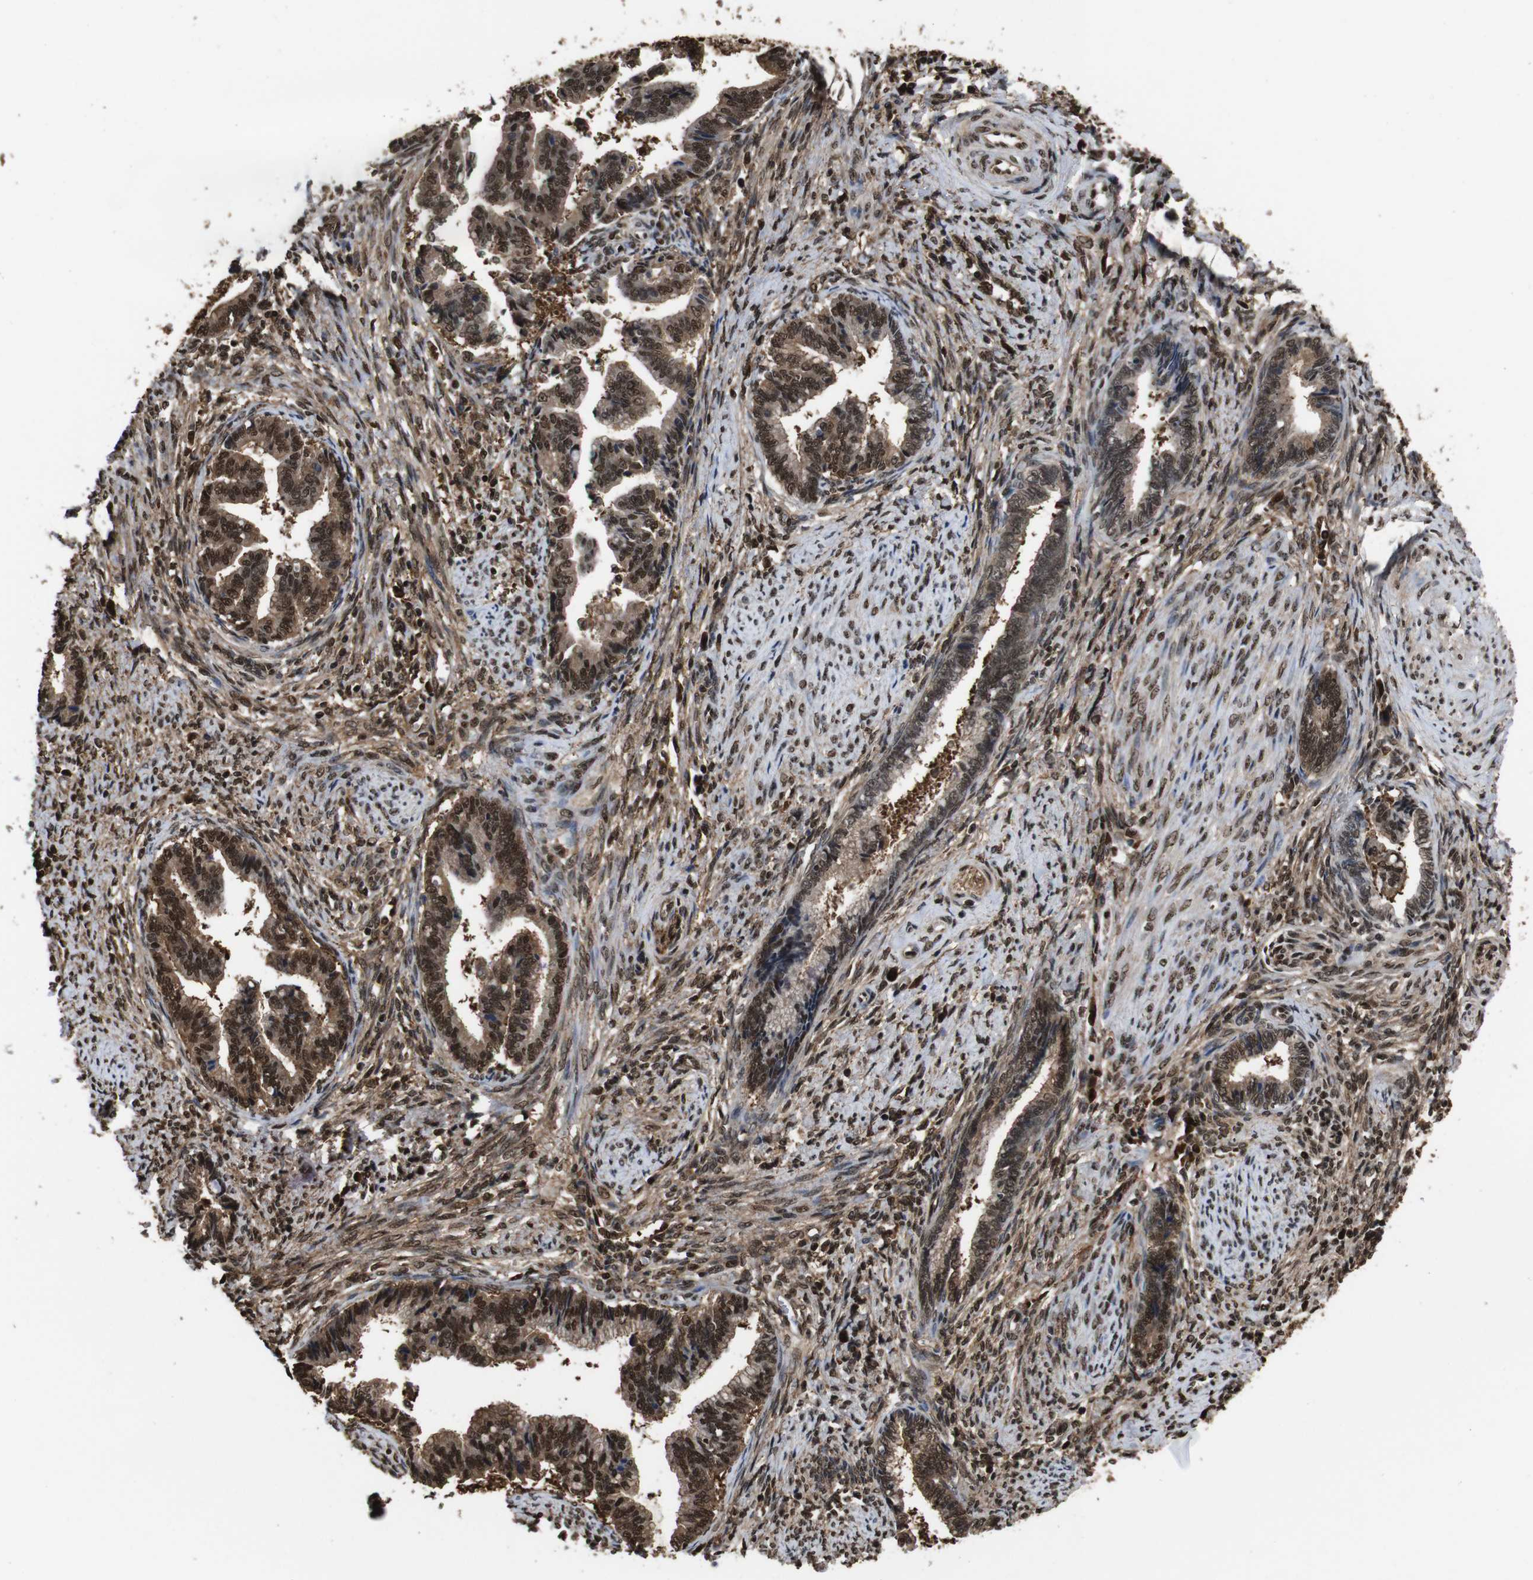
{"staining": {"intensity": "moderate", "quantity": ">75%", "location": "cytoplasmic/membranous,nuclear"}, "tissue": "cervical cancer", "cell_type": "Tumor cells", "image_type": "cancer", "snomed": [{"axis": "morphology", "description": "Adenocarcinoma, NOS"}, {"axis": "topography", "description": "Cervix"}], "caption": "Protein staining by immunohistochemistry demonstrates moderate cytoplasmic/membranous and nuclear expression in approximately >75% of tumor cells in cervical adenocarcinoma.", "gene": "VCP", "patient": {"sex": "female", "age": 44}}